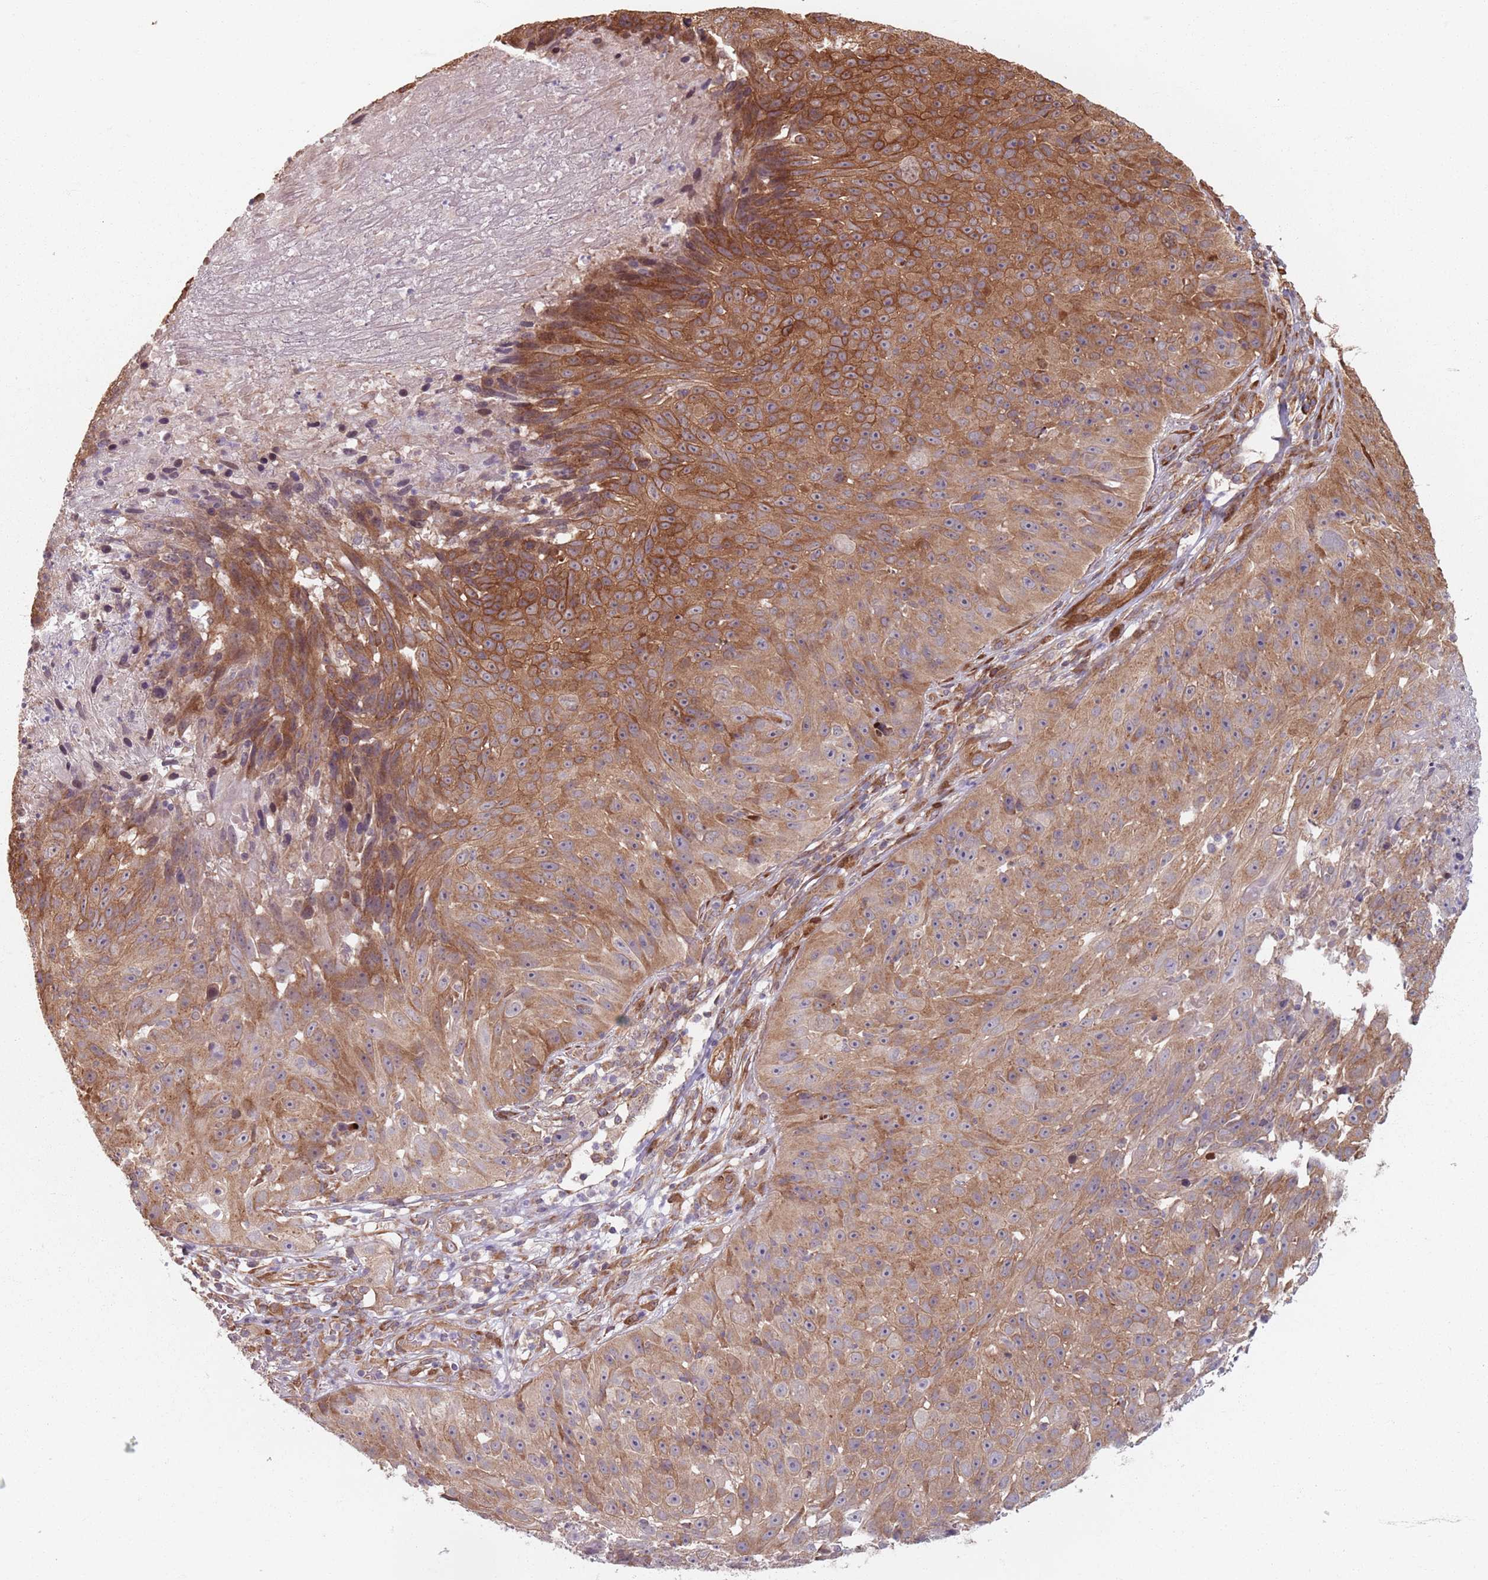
{"staining": {"intensity": "moderate", "quantity": ">75%", "location": "cytoplasmic/membranous"}, "tissue": "skin cancer", "cell_type": "Tumor cells", "image_type": "cancer", "snomed": [{"axis": "morphology", "description": "Squamous cell carcinoma, NOS"}, {"axis": "topography", "description": "Skin"}], "caption": "Protein expression by immunohistochemistry (IHC) reveals moderate cytoplasmic/membranous positivity in about >75% of tumor cells in skin cancer. (DAB (3,3'-diaminobenzidine) IHC, brown staining for protein, blue staining for nuclei).", "gene": "NOTCH3", "patient": {"sex": "female", "age": 87}}